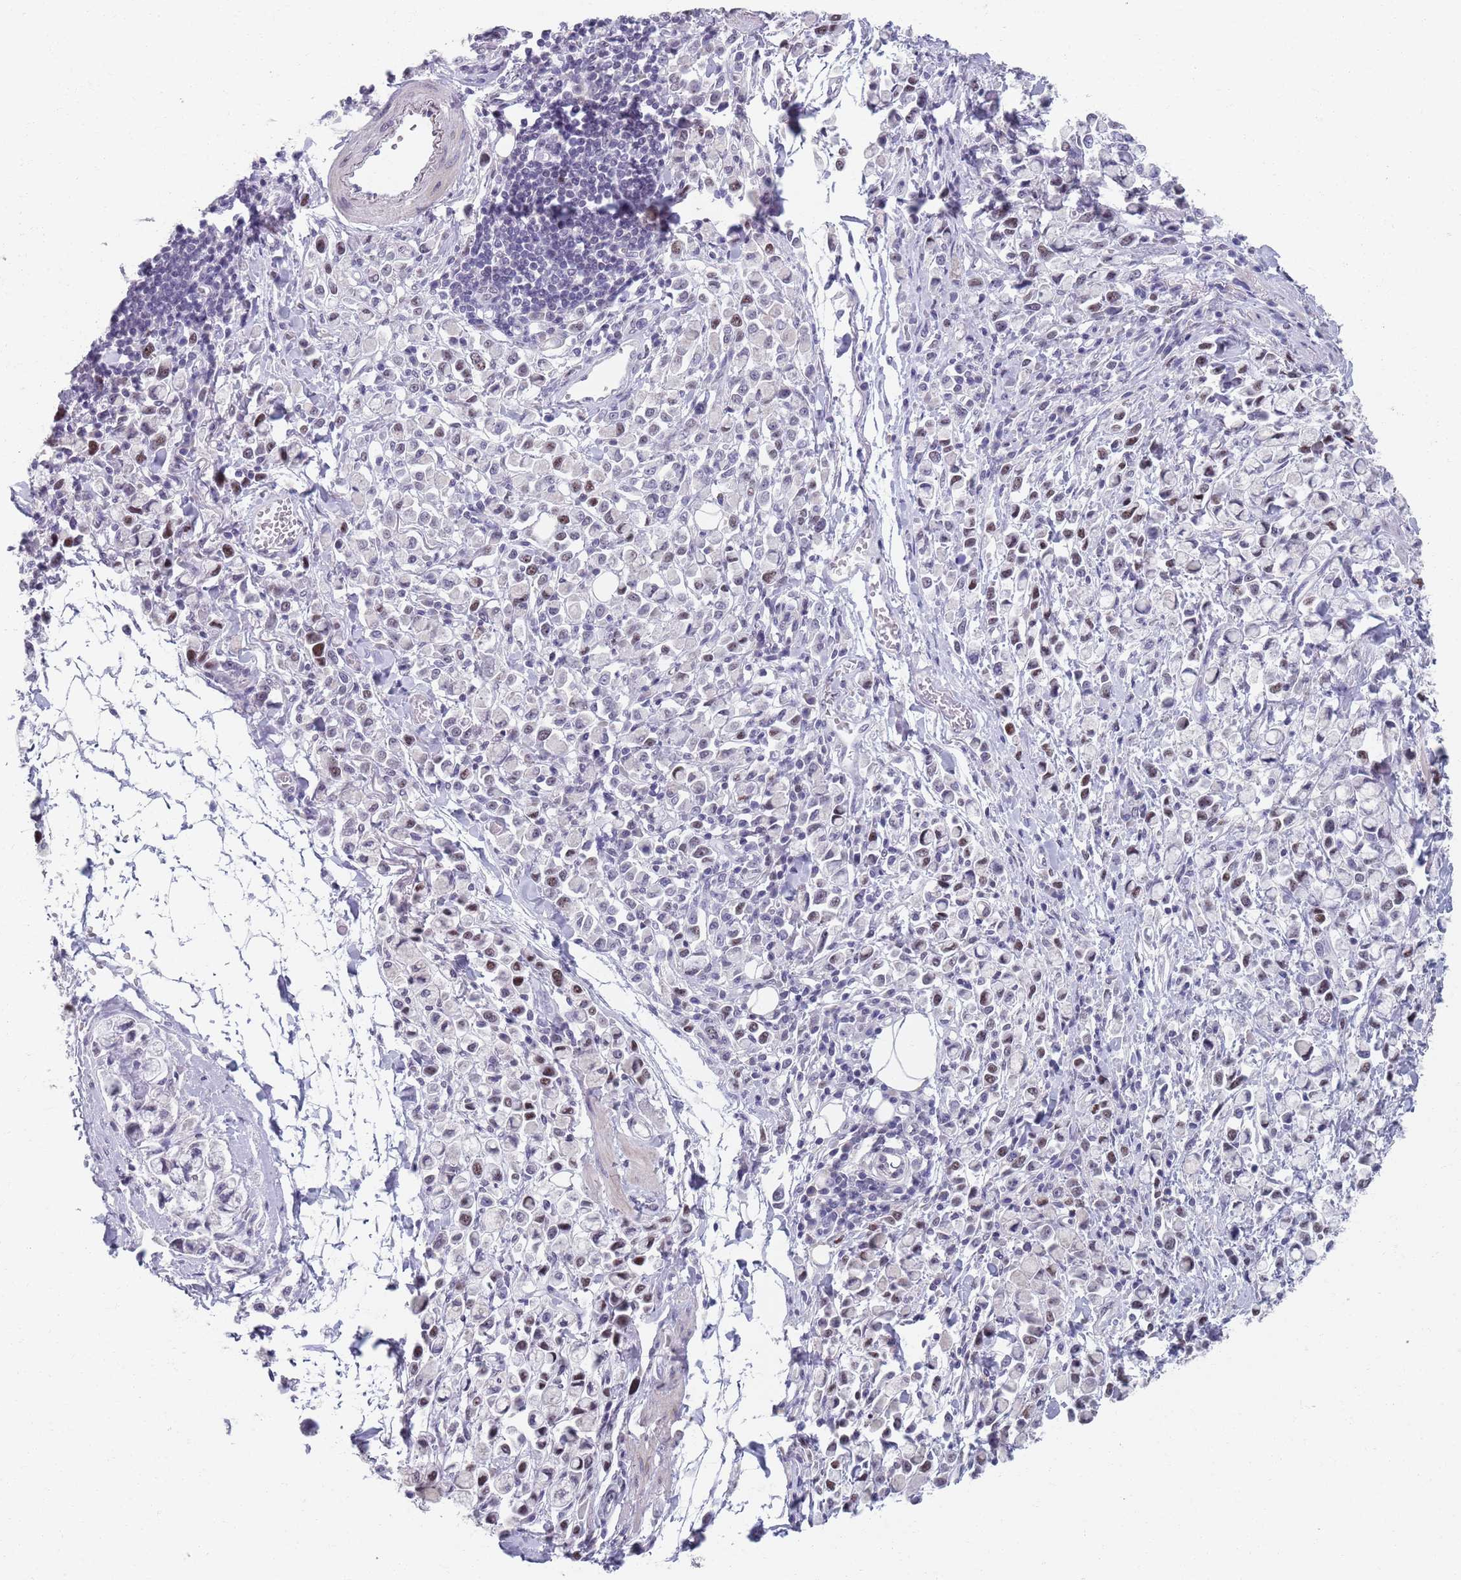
{"staining": {"intensity": "moderate", "quantity": "25%-75%", "location": "nuclear"}, "tissue": "stomach cancer", "cell_type": "Tumor cells", "image_type": "cancer", "snomed": [{"axis": "morphology", "description": "Adenocarcinoma, NOS"}, {"axis": "topography", "description": "Stomach"}], "caption": "Protein expression analysis of human stomach cancer (adenocarcinoma) reveals moderate nuclear expression in approximately 25%-75% of tumor cells. Using DAB (brown) and hematoxylin (blue) stains, captured at high magnification using brightfield microscopy.", "gene": "SAMD1", "patient": {"sex": "female", "age": 81}}